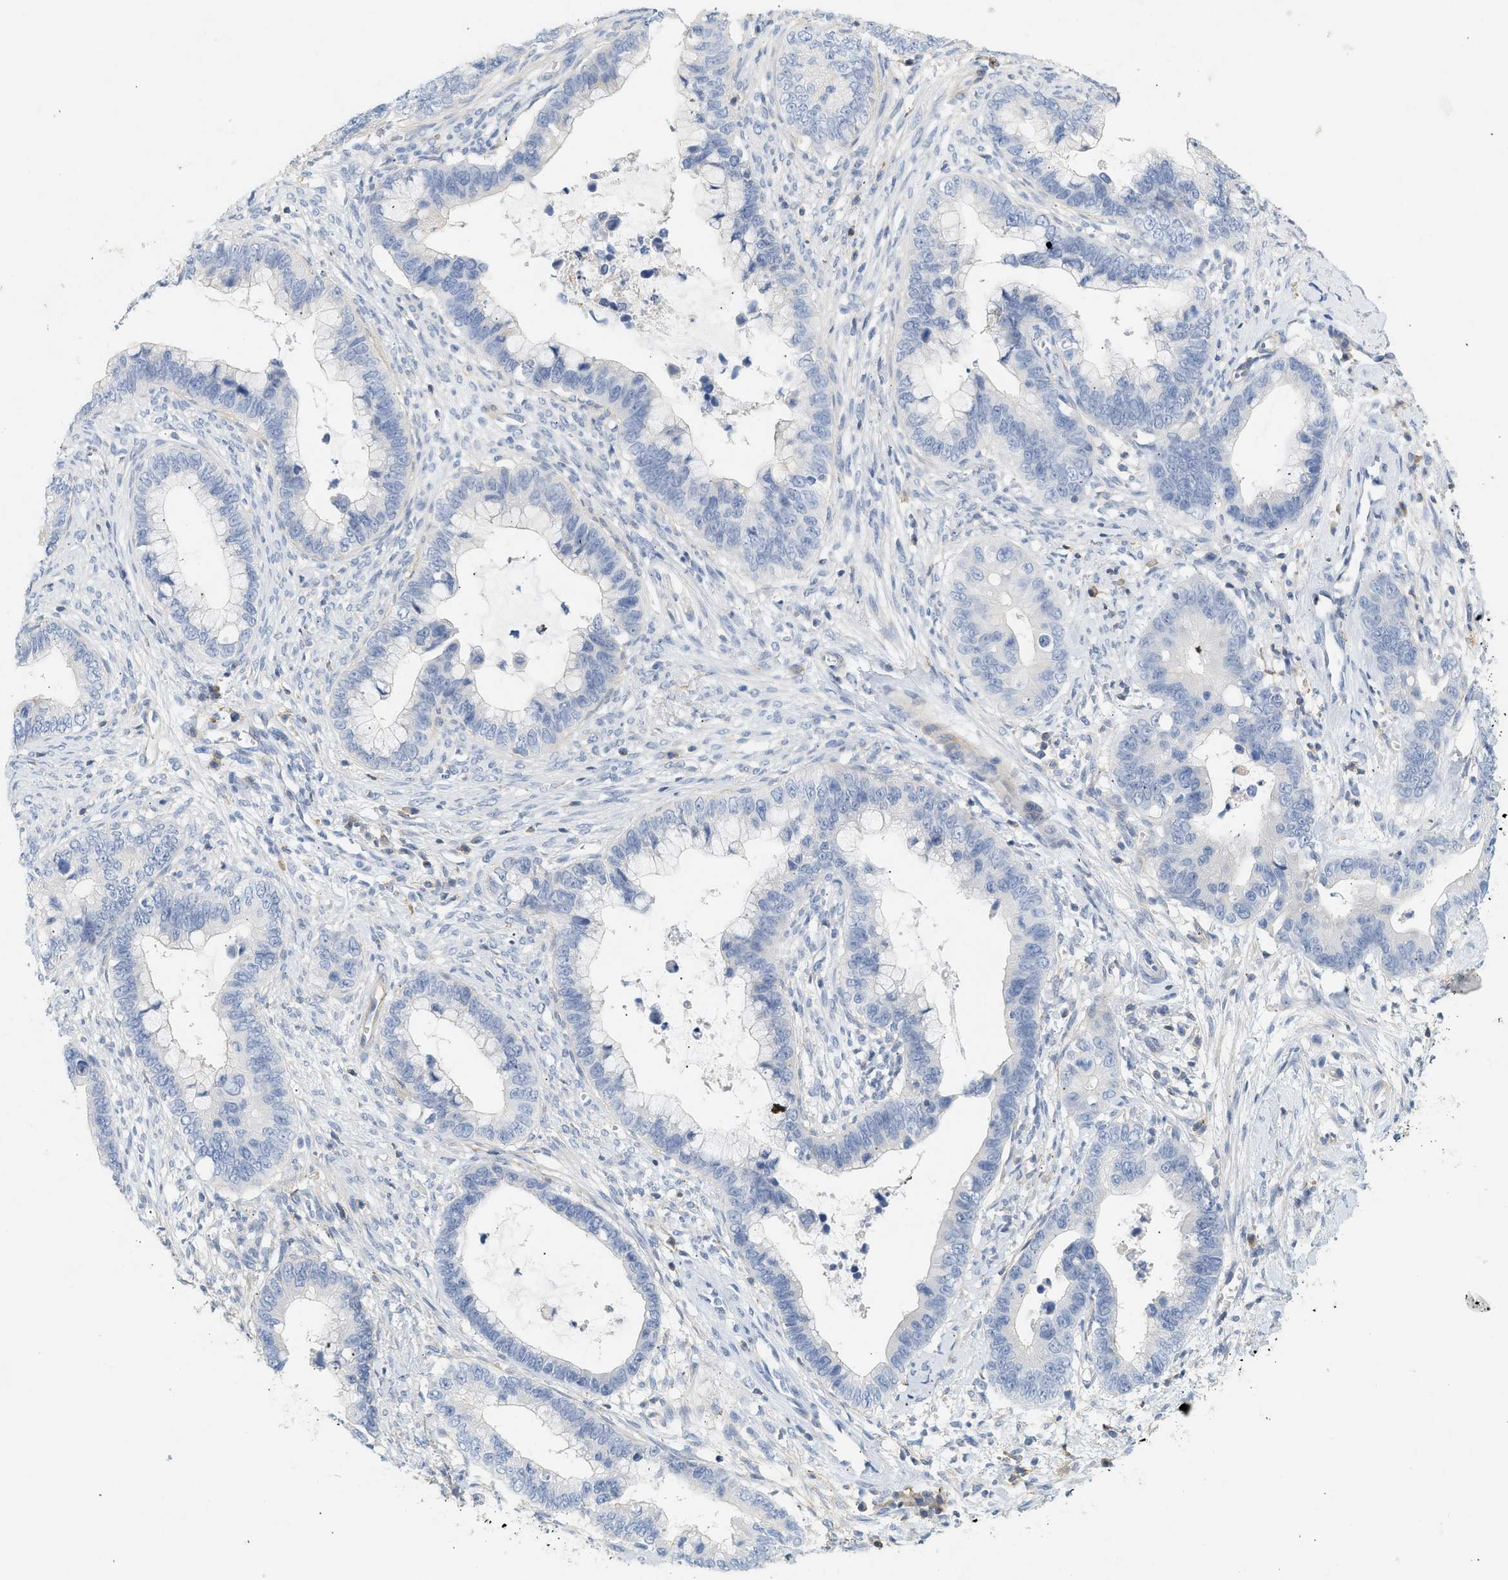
{"staining": {"intensity": "negative", "quantity": "none", "location": "none"}, "tissue": "cervical cancer", "cell_type": "Tumor cells", "image_type": "cancer", "snomed": [{"axis": "morphology", "description": "Adenocarcinoma, NOS"}, {"axis": "topography", "description": "Cervix"}], "caption": "Immunohistochemical staining of human adenocarcinoma (cervical) demonstrates no significant positivity in tumor cells.", "gene": "BVES", "patient": {"sex": "female", "age": 44}}